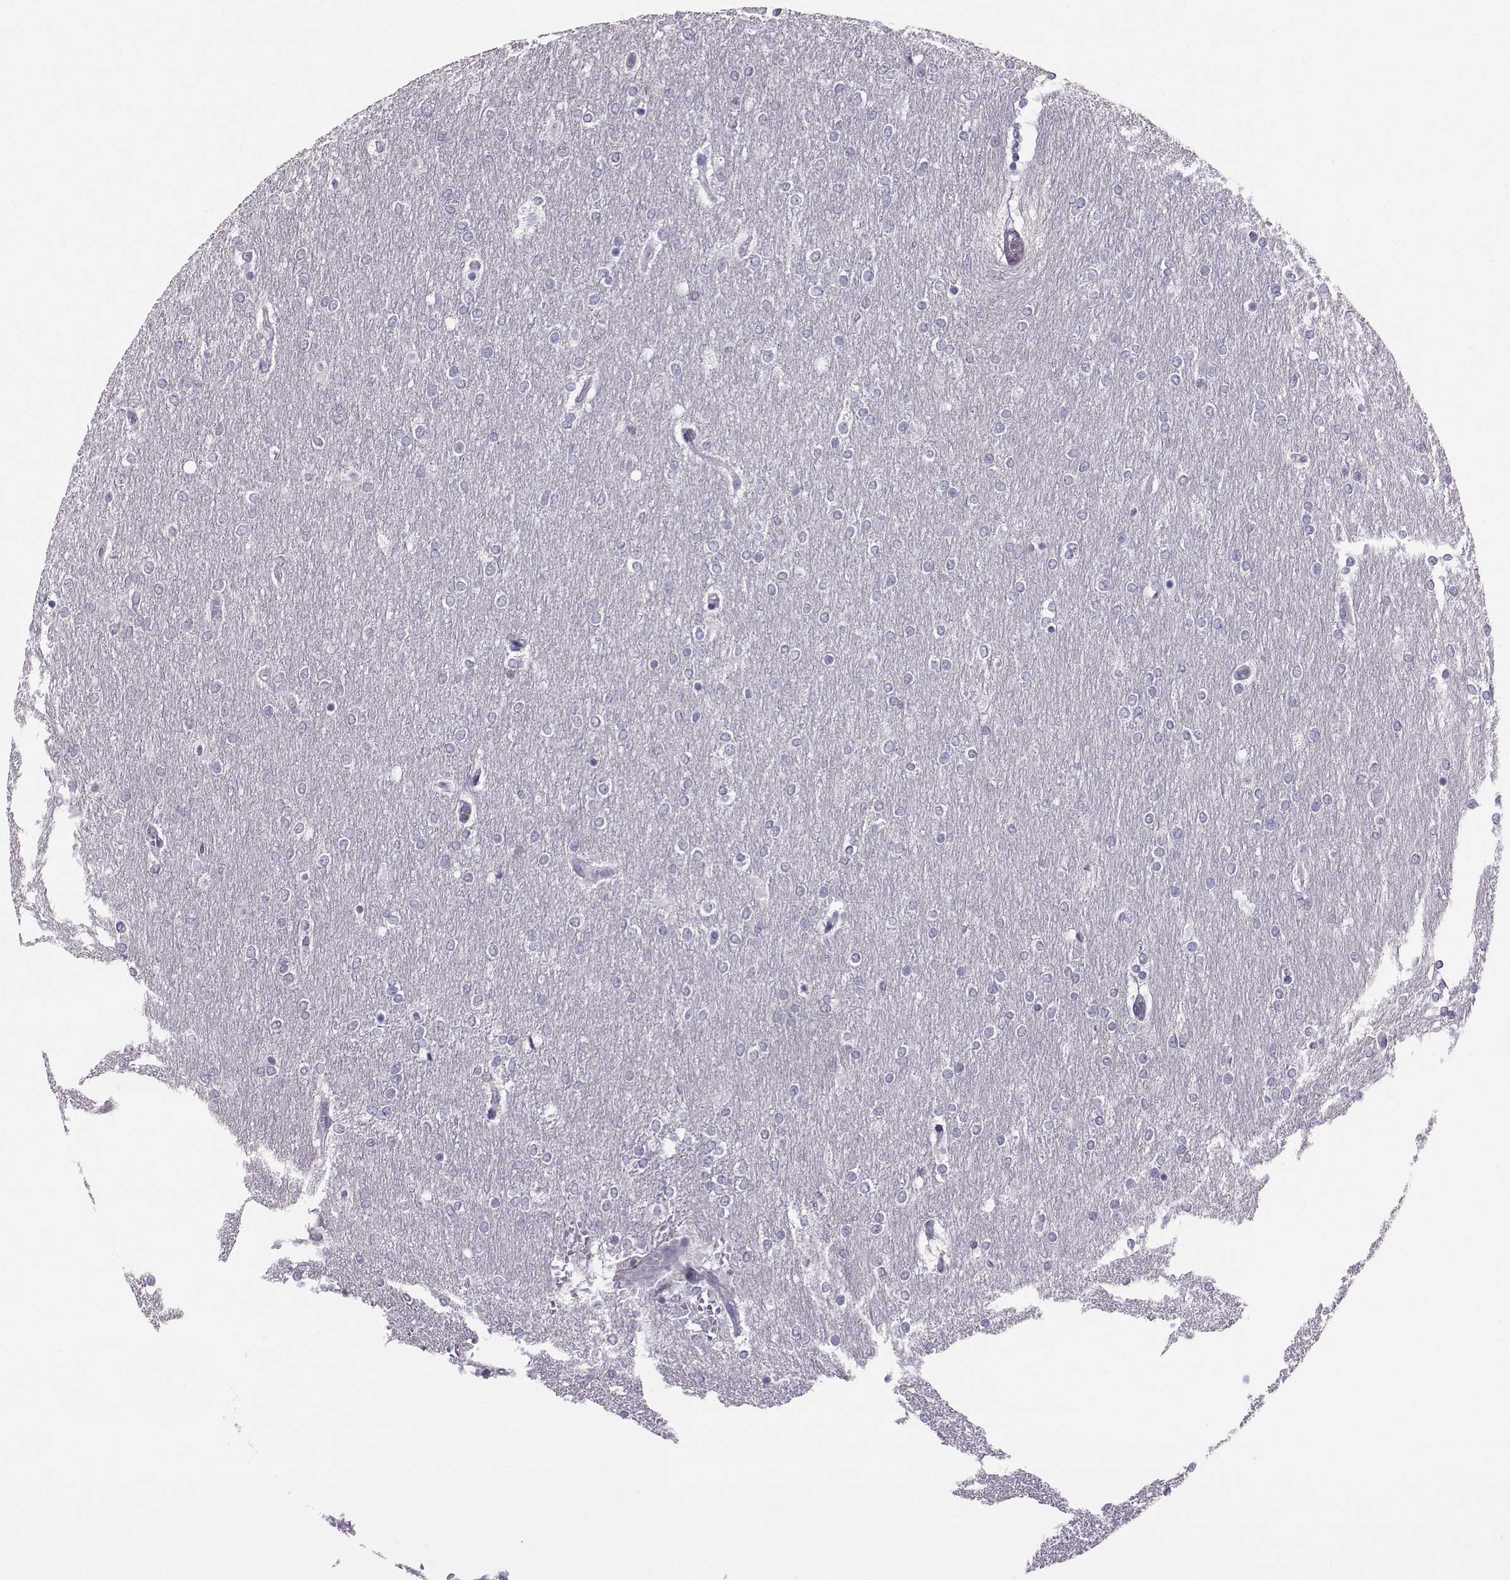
{"staining": {"intensity": "negative", "quantity": "none", "location": "none"}, "tissue": "glioma", "cell_type": "Tumor cells", "image_type": "cancer", "snomed": [{"axis": "morphology", "description": "Glioma, malignant, High grade"}, {"axis": "topography", "description": "Brain"}], "caption": "A histopathology image of high-grade glioma (malignant) stained for a protein displays no brown staining in tumor cells.", "gene": "DNAAF1", "patient": {"sex": "female", "age": 61}}